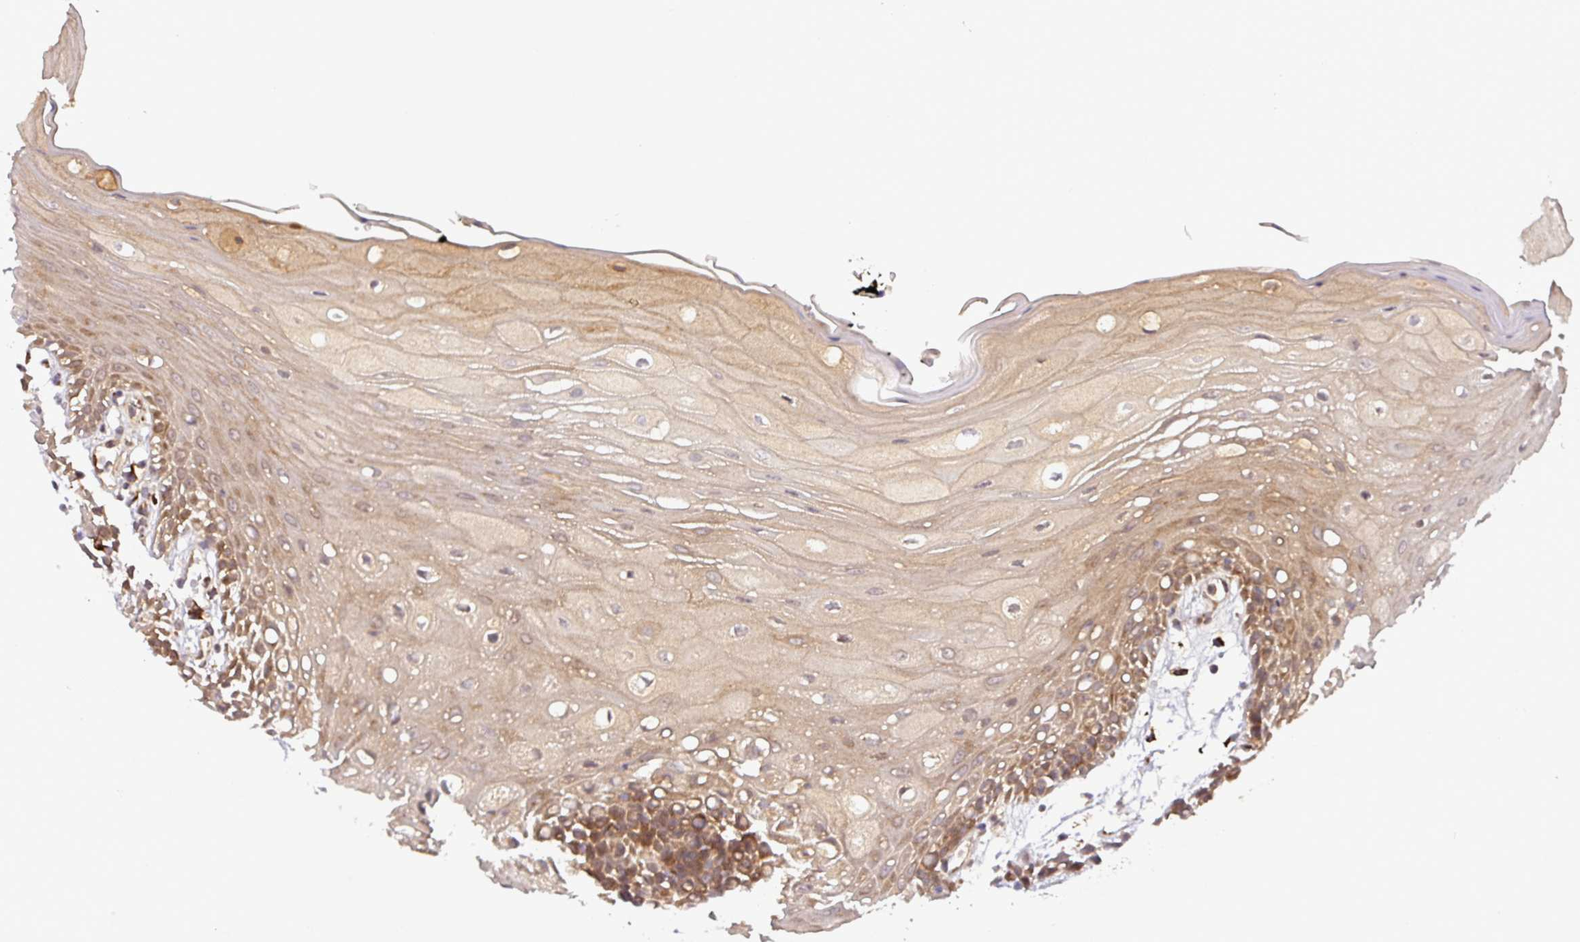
{"staining": {"intensity": "strong", "quantity": "25%-75%", "location": "cytoplasmic/membranous"}, "tissue": "oral mucosa", "cell_type": "Squamous epithelial cells", "image_type": "normal", "snomed": [{"axis": "morphology", "description": "Normal tissue, NOS"}, {"axis": "topography", "description": "Oral tissue"}, {"axis": "topography", "description": "Tounge, NOS"}], "caption": "A high amount of strong cytoplasmic/membranous staining is appreciated in approximately 25%-75% of squamous epithelial cells in benign oral mucosa.", "gene": "ART1", "patient": {"sex": "female", "age": 59}}